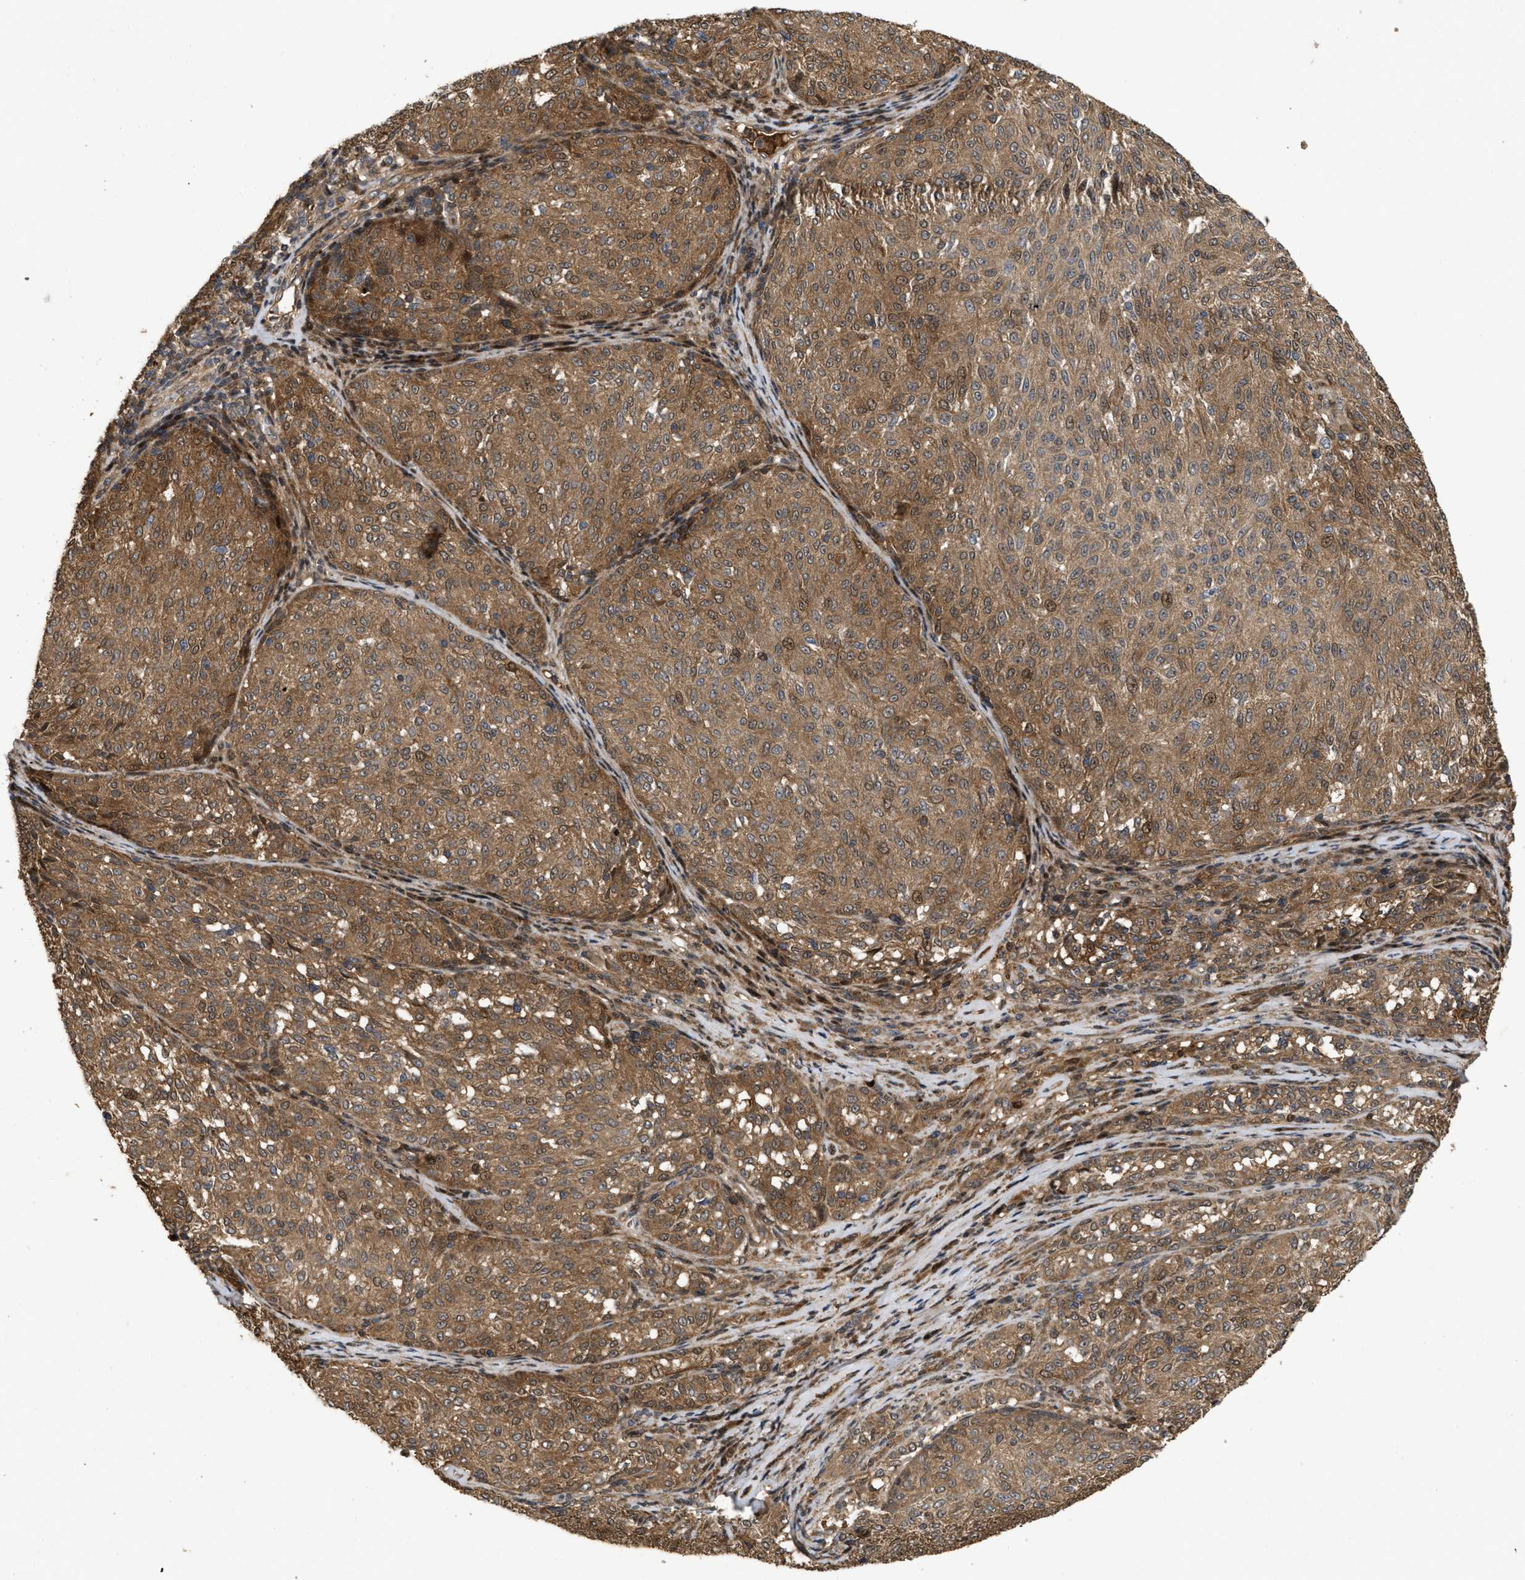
{"staining": {"intensity": "strong", "quantity": ">75%", "location": "cytoplasmic/membranous,nuclear"}, "tissue": "melanoma", "cell_type": "Tumor cells", "image_type": "cancer", "snomed": [{"axis": "morphology", "description": "Malignant melanoma, NOS"}, {"axis": "topography", "description": "Skin"}], "caption": "Protein positivity by IHC displays strong cytoplasmic/membranous and nuclear positivity in about >75% of tumor cells in melanoma. The protein of interest is shown in brown color, while the nuclei are stained blue.", "gene": "CBR3", "patient": {"sex": "female", "age": 72}}